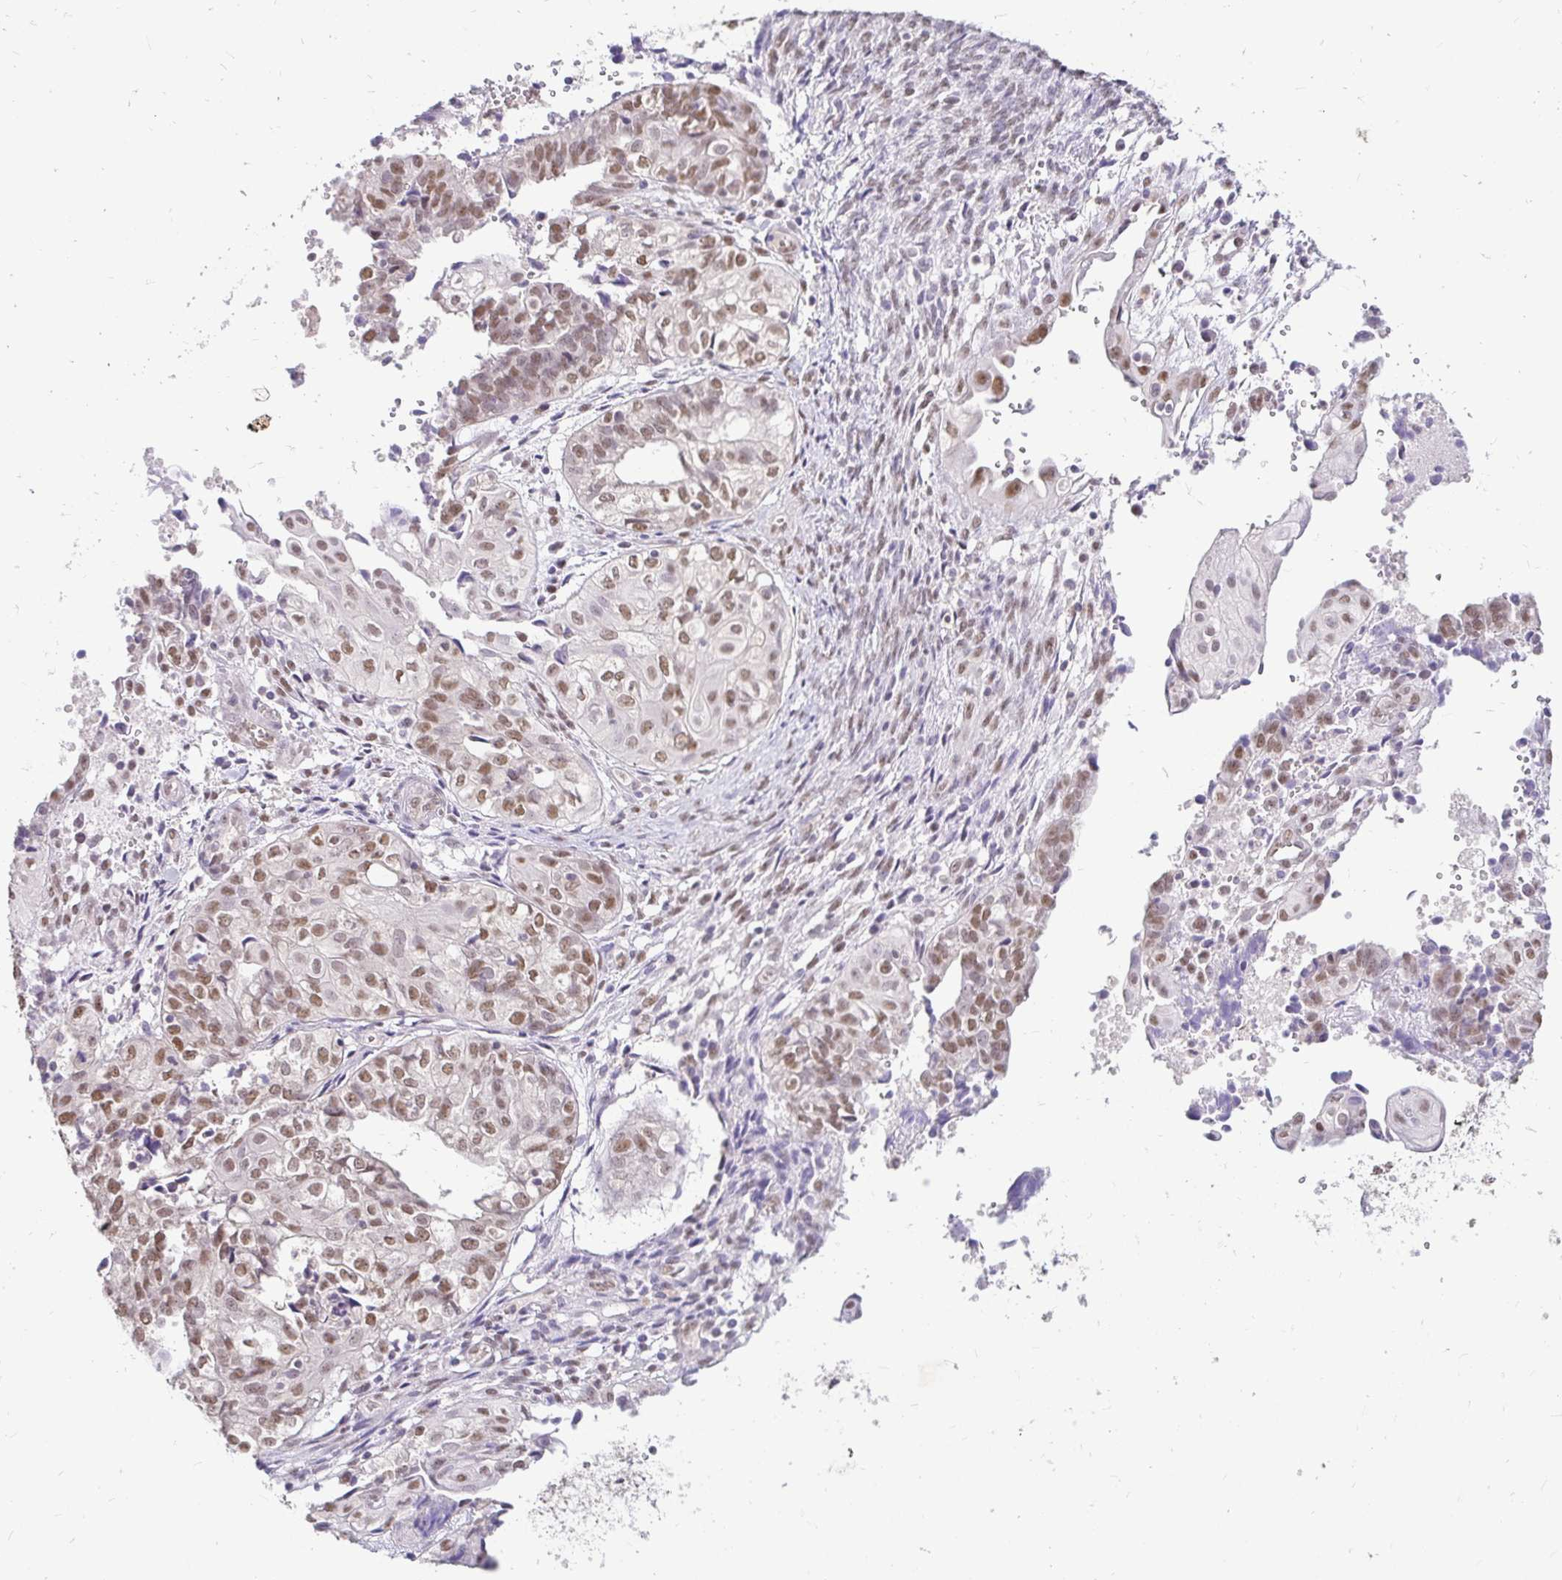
{"staining": {"intensity": "moderate", "quantity": ">75%", "location": "nuclear"}, "tissue": "ovarian cancer", "cell_type": "Tumor cells", "image_type": "cancer", "snomed": [{"axis": "morphology", "description": "Carcinoma, endometroid"}, {"axis": "topography", "description": "Ovary"}], "caption": "Ovarian endometroid carcinoma was stained to show a protein in brown. There is medium levels of moderate nuclear expression in approximately >75% of tumor cells. The staining was performed using DAB (3,3'-diaminobenzidine), with brown indicating positive protein expression. Nuclei are stained blue with hematoxylin.", "gene": "RIMS4", "patient": {"sex": "female", "age": 64}}